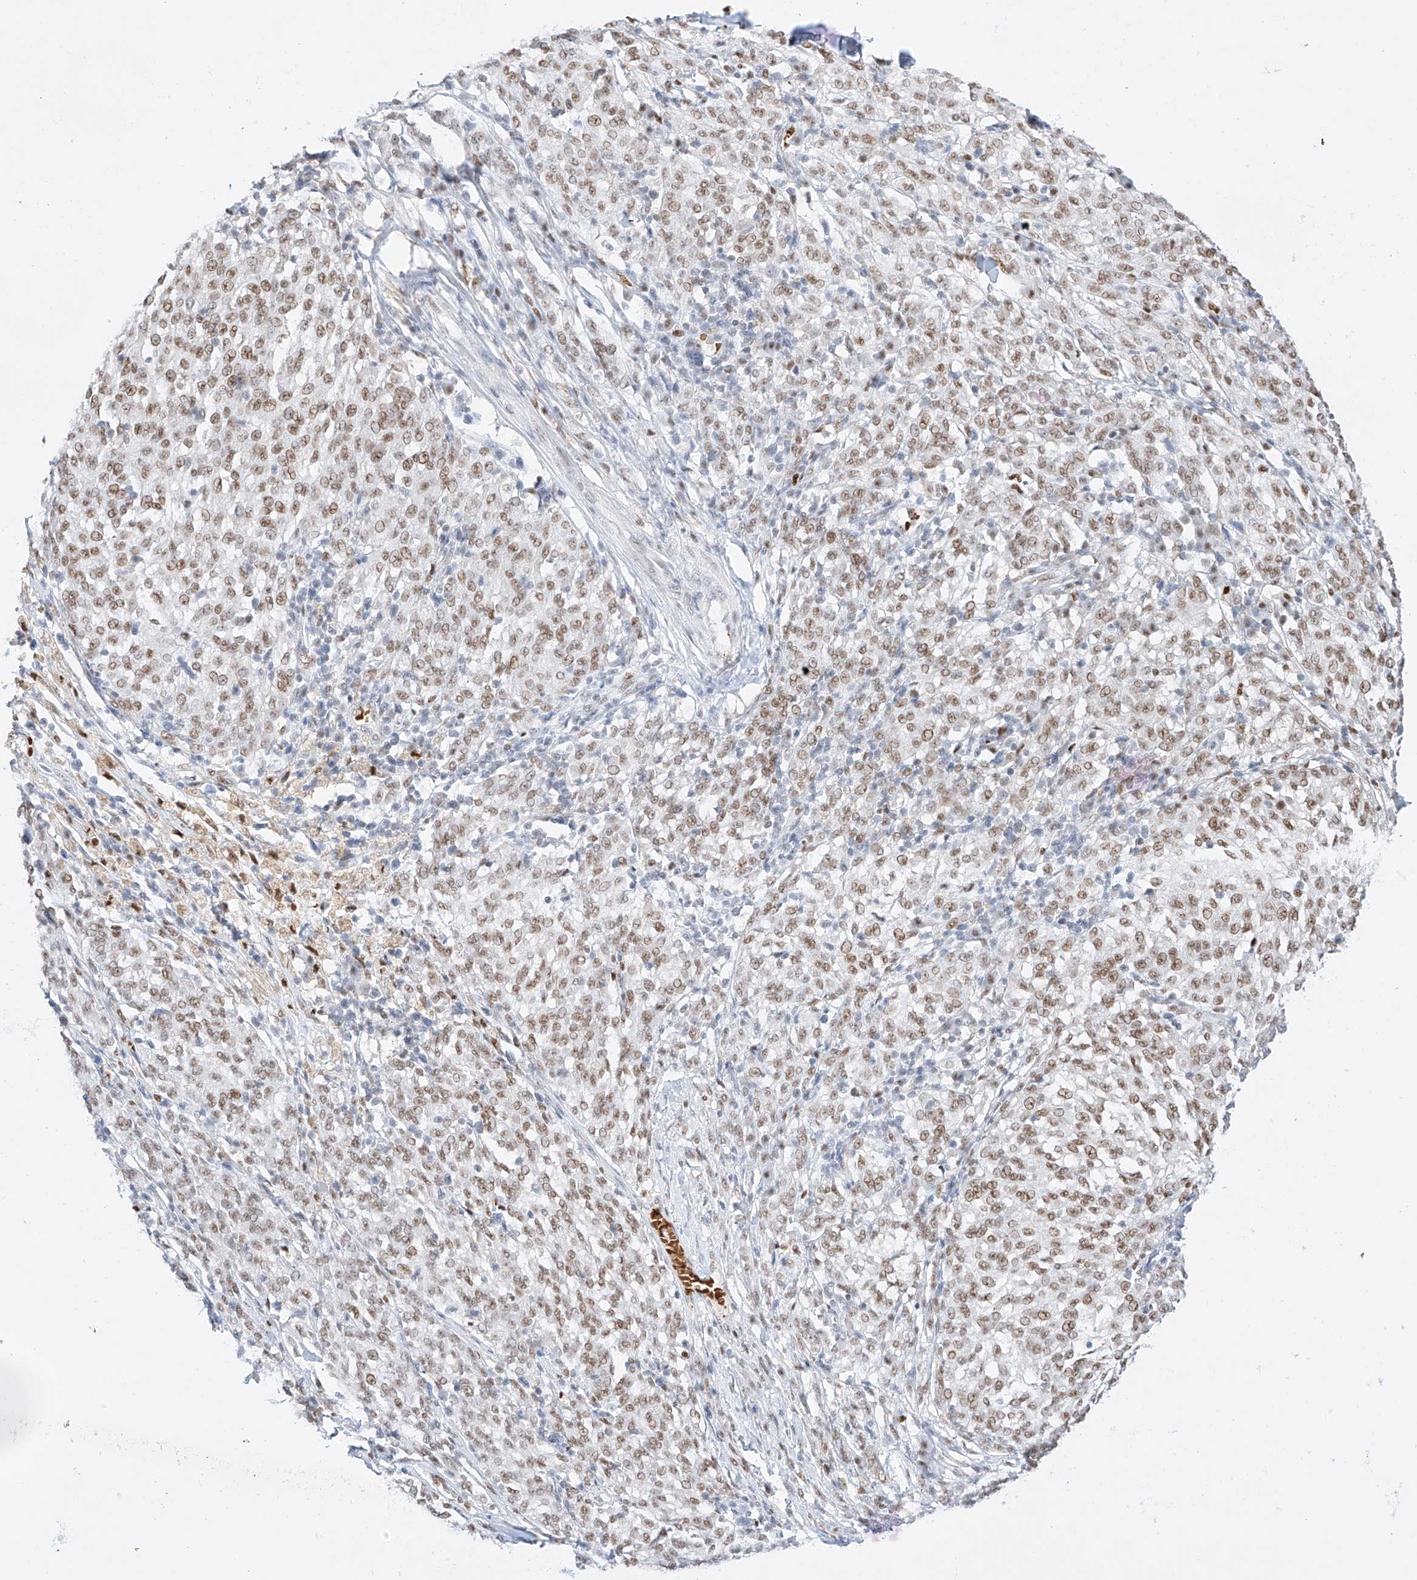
{"staining": {"intensity": "moderate", "quantity": ">75%", "location": "nuclear"}, "tissue": "melanoma", "cell_type": "Tumor cells", "image_type": "cancer", "snomed": [{"axis": "morphology", "description": "Malignant melanoma, NOS"}, {"axis": "topography", "description": "Skin"}], "caption": "Tumor cells reveal medium levels of moderate nuclear staining in approximately >75% of cells in malignant melanoma.", "gene": "APIP", "patient": {"sex": "female", "age": 72}}